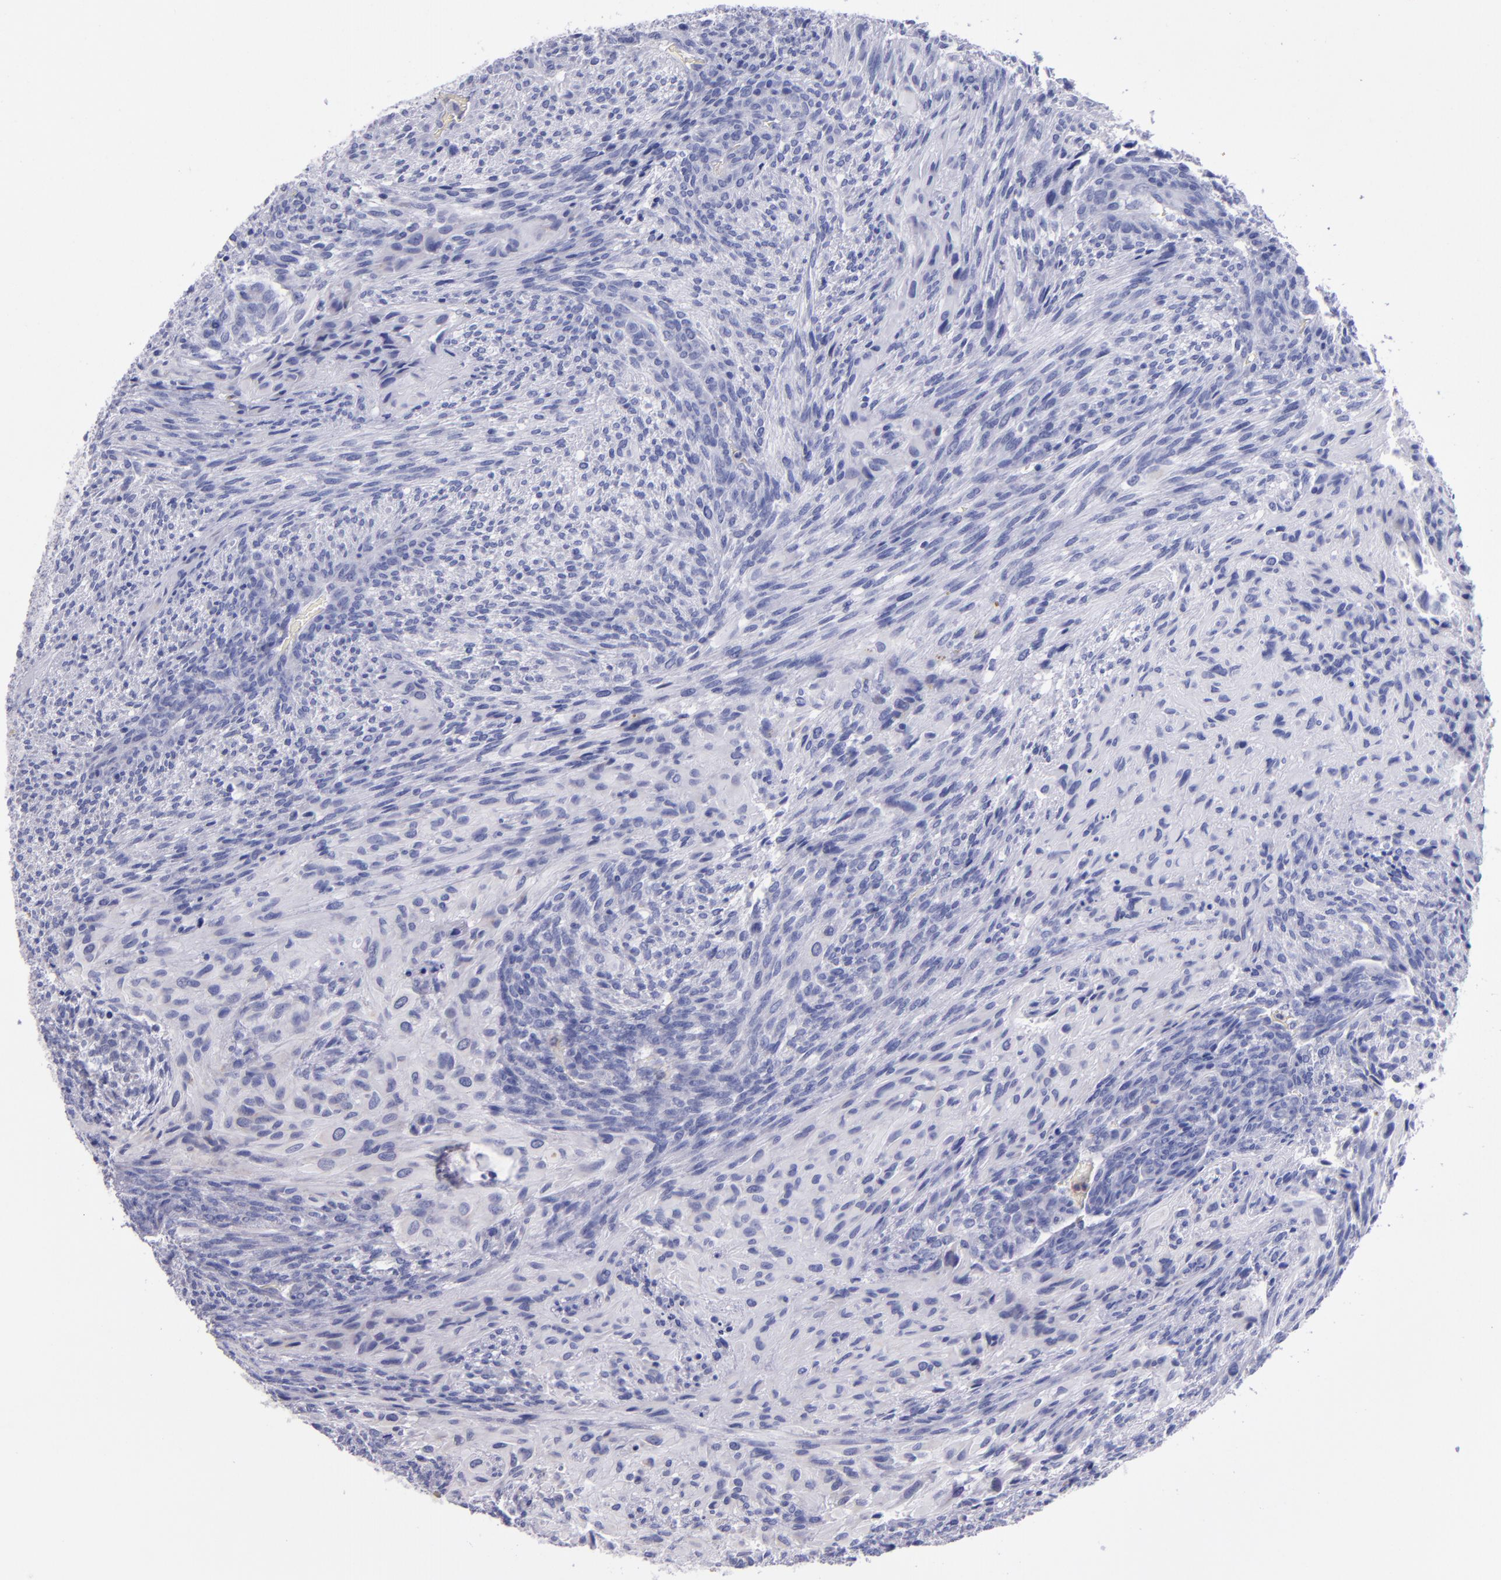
{"staining": {"intensity": "negative", "quantity": "none", "location": "none"}, "tissue": "glioma", "cell_type": "Tumor cells", "image_type": "cancer", "snomed": [{"axis": "morphology", "description": "Glioma, malignant, High grade"}, {"axis": "topography", "description": "Cerebral cortex"}], "caption": "This is an immunohistochemistry (IHC) image of human glioma. There is no staining in tumor cells.", "gene": "RAB41", "patient": {"sex": "female", "age": 55}}